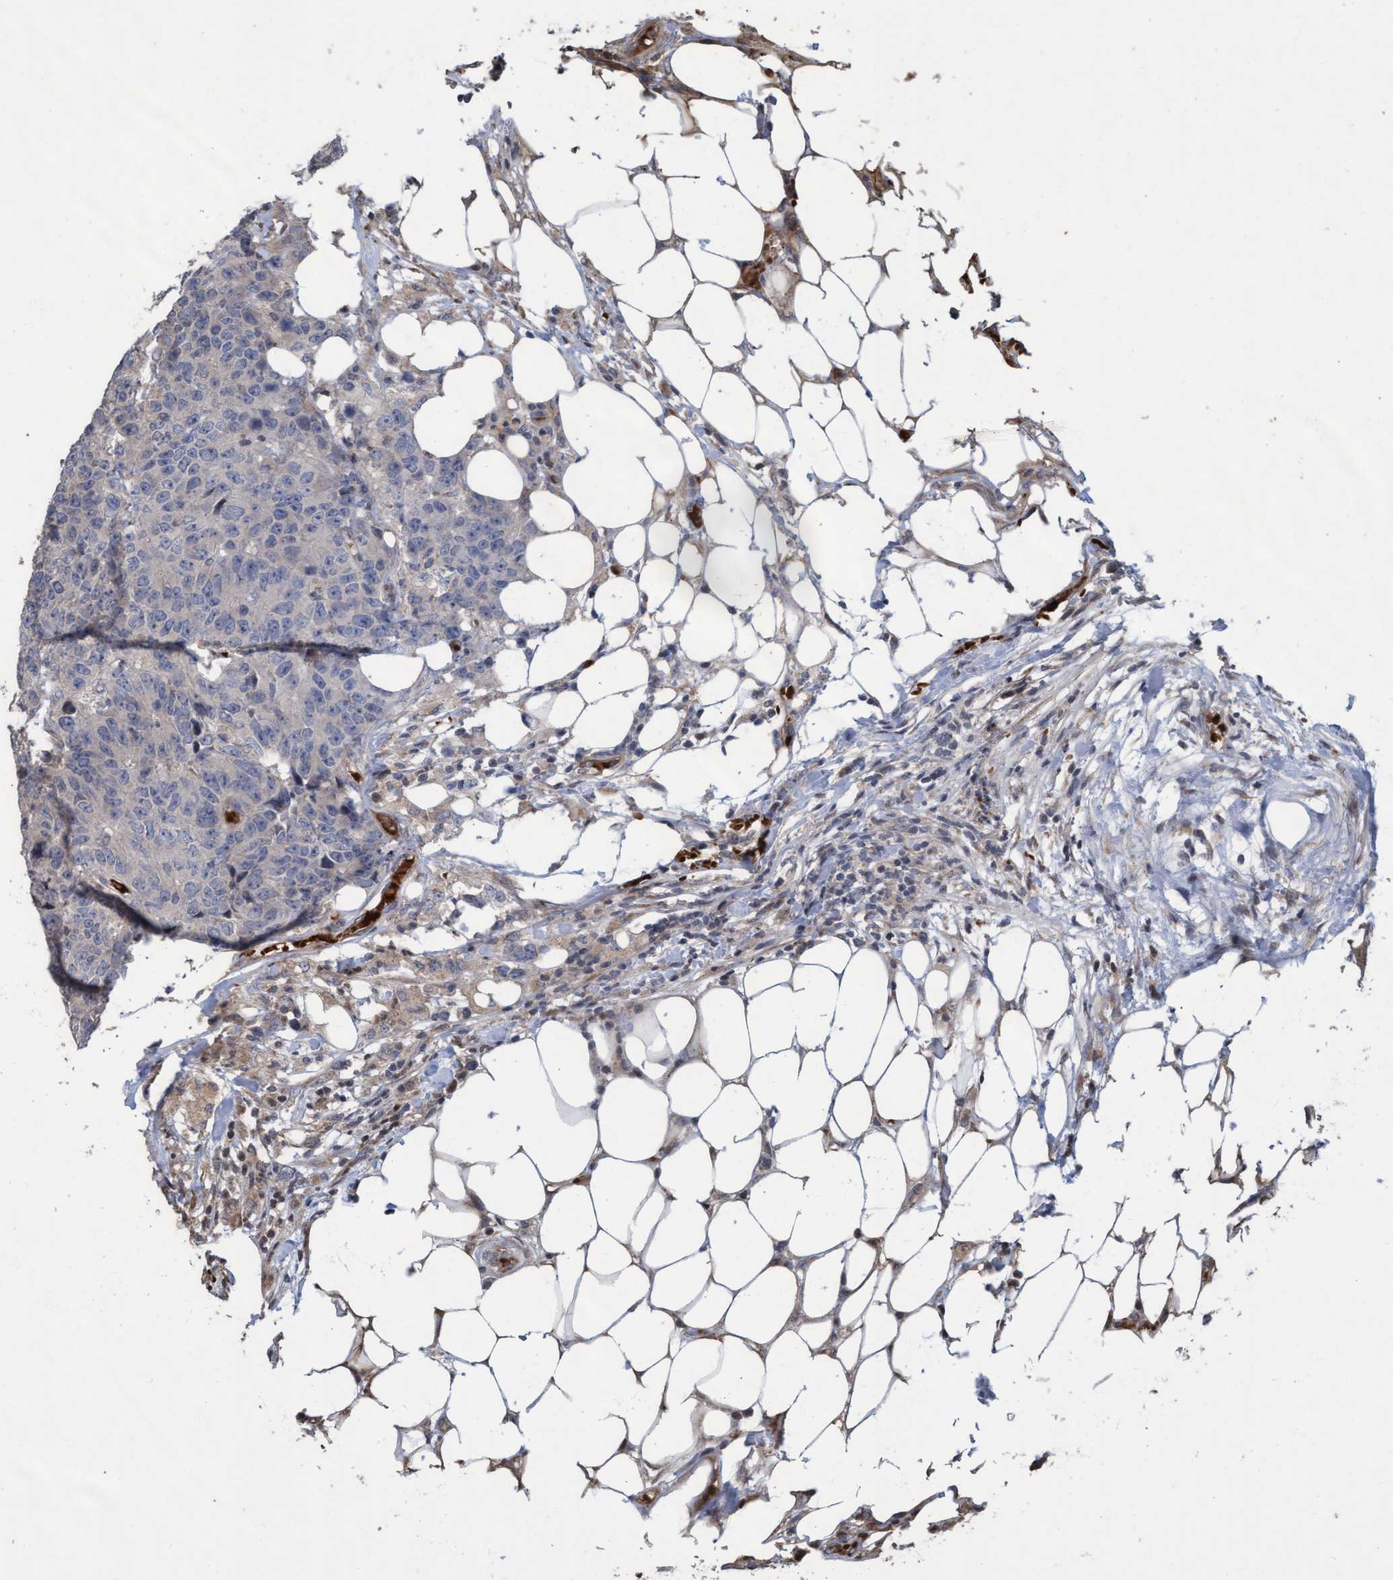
{"staining": {"intensity": "weak", "quantity": "<25%", "location": "cytoplasmic/membranous"}, "tissue": "colorectal cancer", "cell_type": "Tumor cells", "image_type": "cancer", "snomed": [{"axis": "morphology", "description": "Adenocarcinoma, NOS"}, {"axis": "topography", "description": "Colon"}], "caption": "Tumor cells are negative for brown protein staining in colorectal cancer. (IHC, brightfield microscopy, high magnification).", "gene": "KCNC2", "patient": {"sex": "female", "age": 86}}